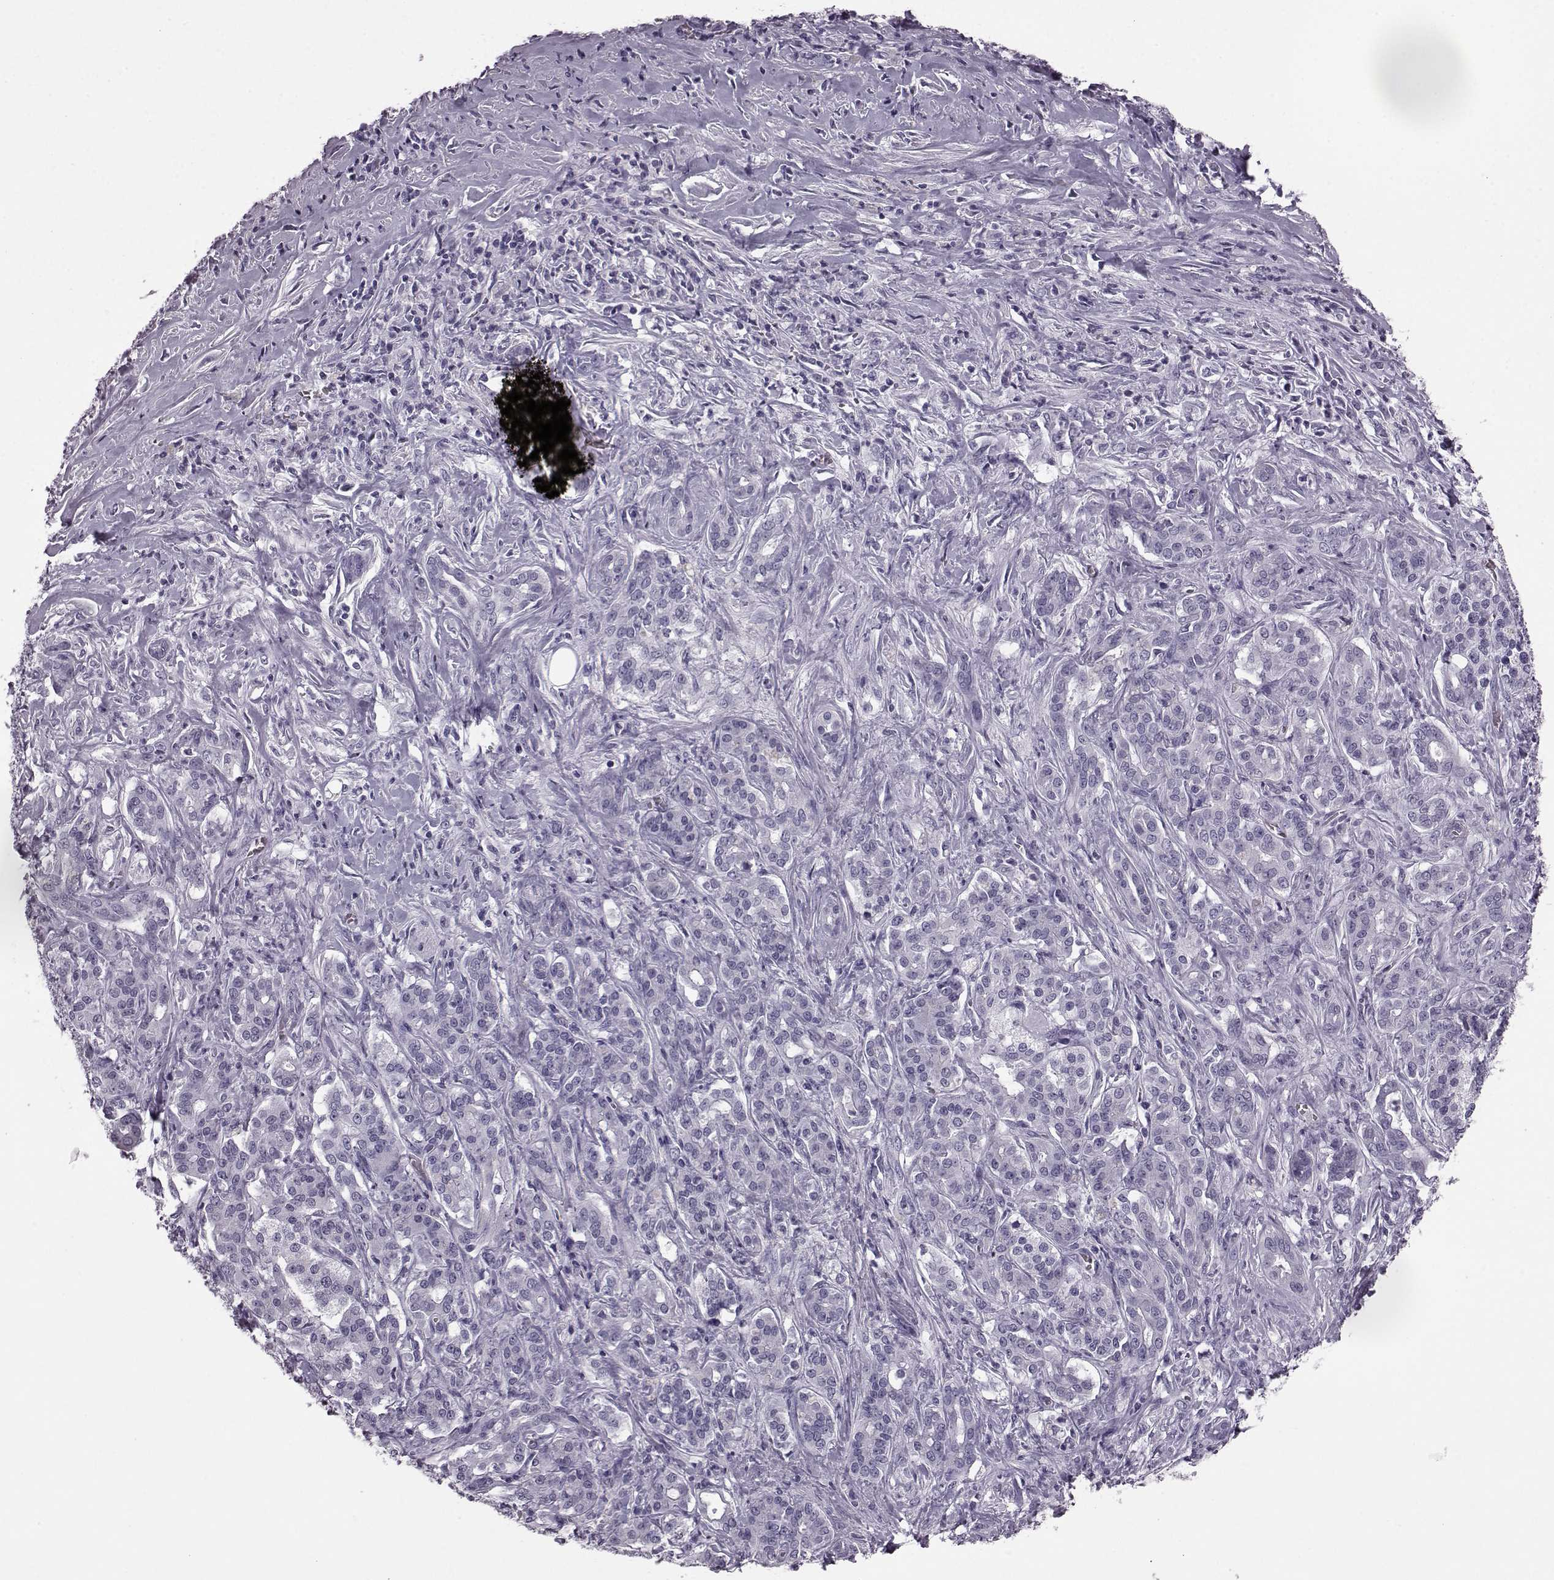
{"staining": {"intensity": "negative", "quantity": "none", "location": "none"}, "tissue": "pancreatic cancer", "cell_type": "Tumor cells", "image_type": "cancer", "snomed": [{"axis": "morphology", "description": "Normal tissue, NOS"}, {"axis": "morphology", "description": "Inflammation, NOS"}, {"axis": "morphology", "description": "Adenocarcinoma, NOS"}, {"axis": "topography", "description": "Pancreas"}], "caption": "There is no significant positivity in tumor cells of adenocarcinoma (pancreatic). (DAB (3,3'-diaminobenzidine) immunohistochemistry with hematoxylin counter stain).", "gene": "AIPL1", "patient": {"sex": "male", "age": 57}}